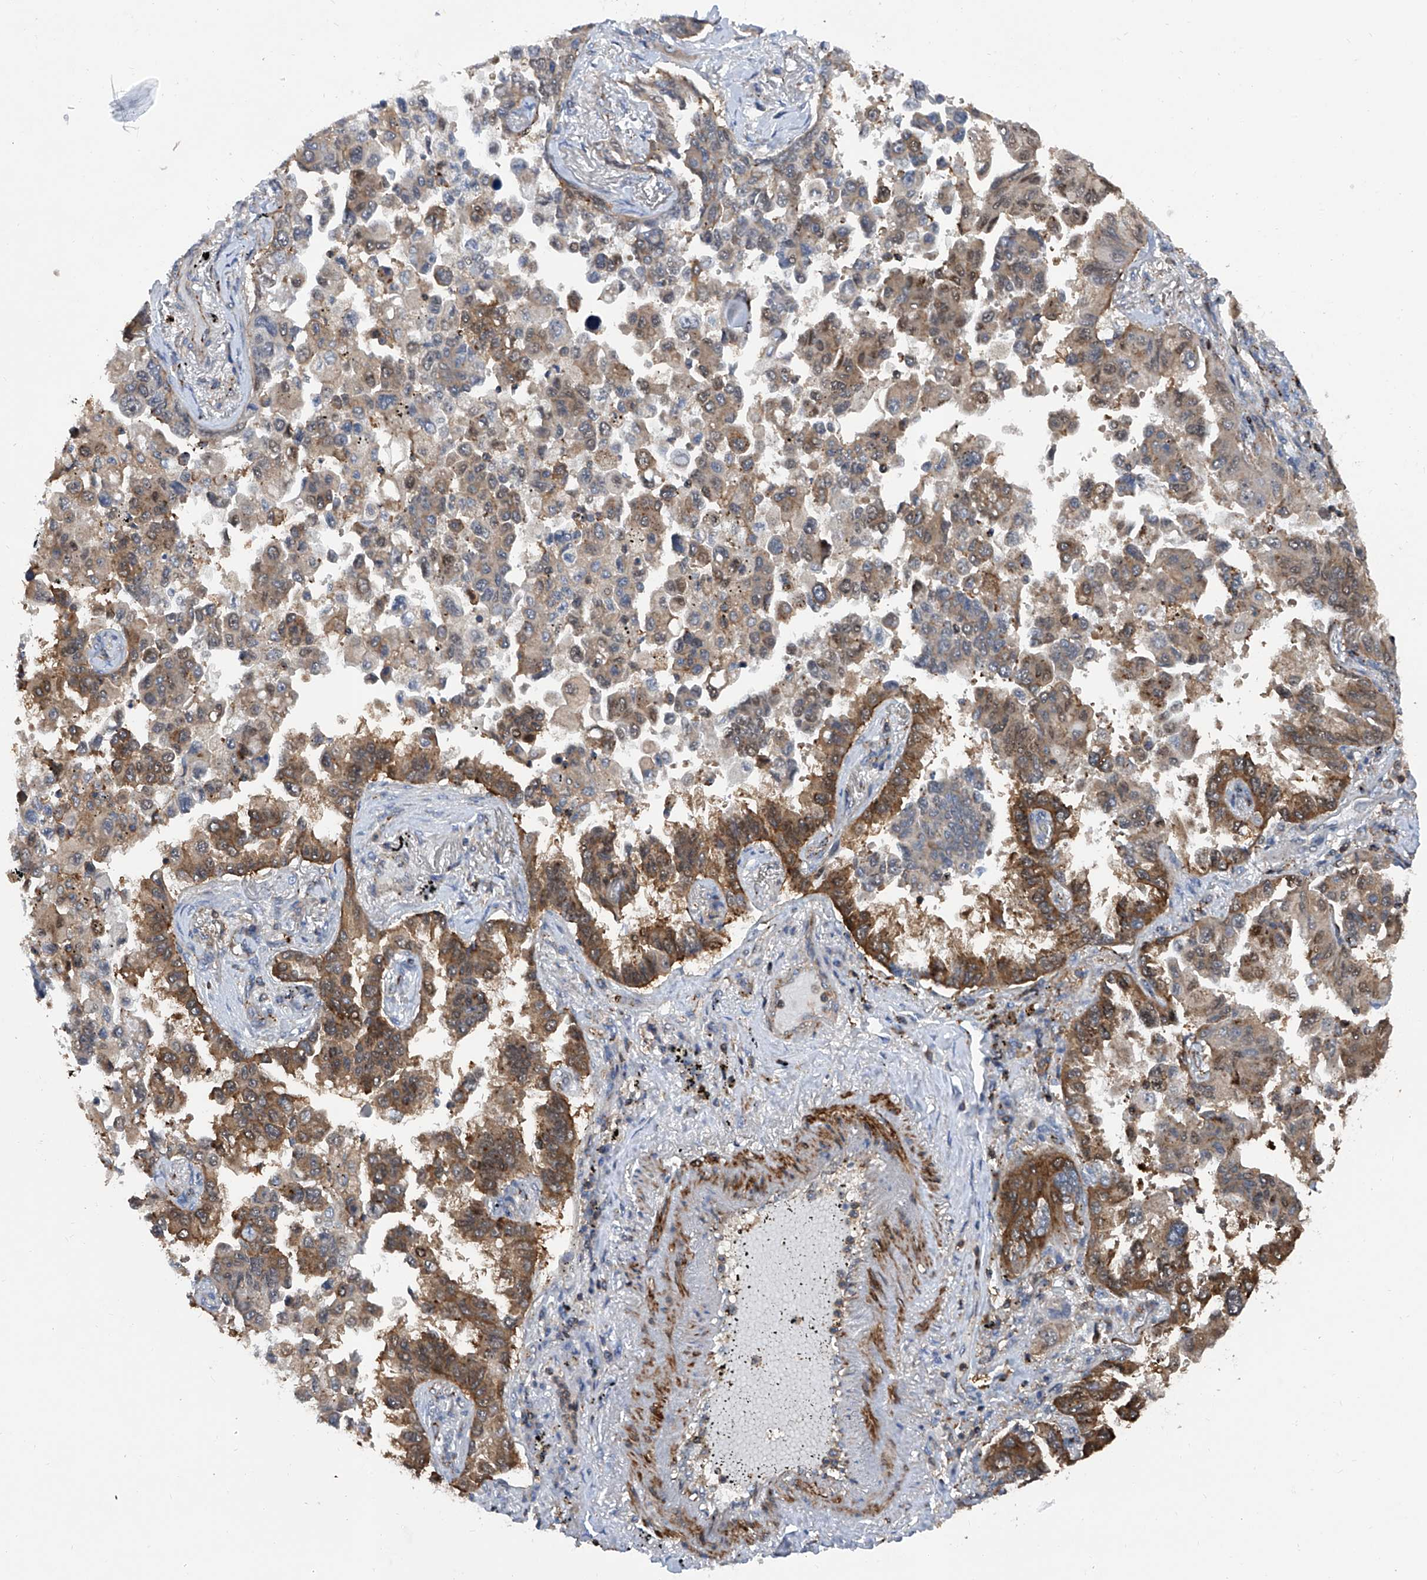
{"staining": {"intensity": "moderate", "quantity": ">75%", "location": "cytoplasmic/membranous"}, "tissue": "lung cancer", "cell_type": "Tumor cells", "image_type": "cancer", "snomed": [{"axis": "morphology", "description": "Adenocarcinoma, NOS"}, {"axis": "topography", "description": "Lung"}], "caption": "Human lung adenocarcinoma stained with a brown dye demonstrates moderate cytoplasmic/membranous positive positivity in about >75% of tumor cells.", "gene": "NT5C3A", "patient": {"sex": "female", "age": 67}}